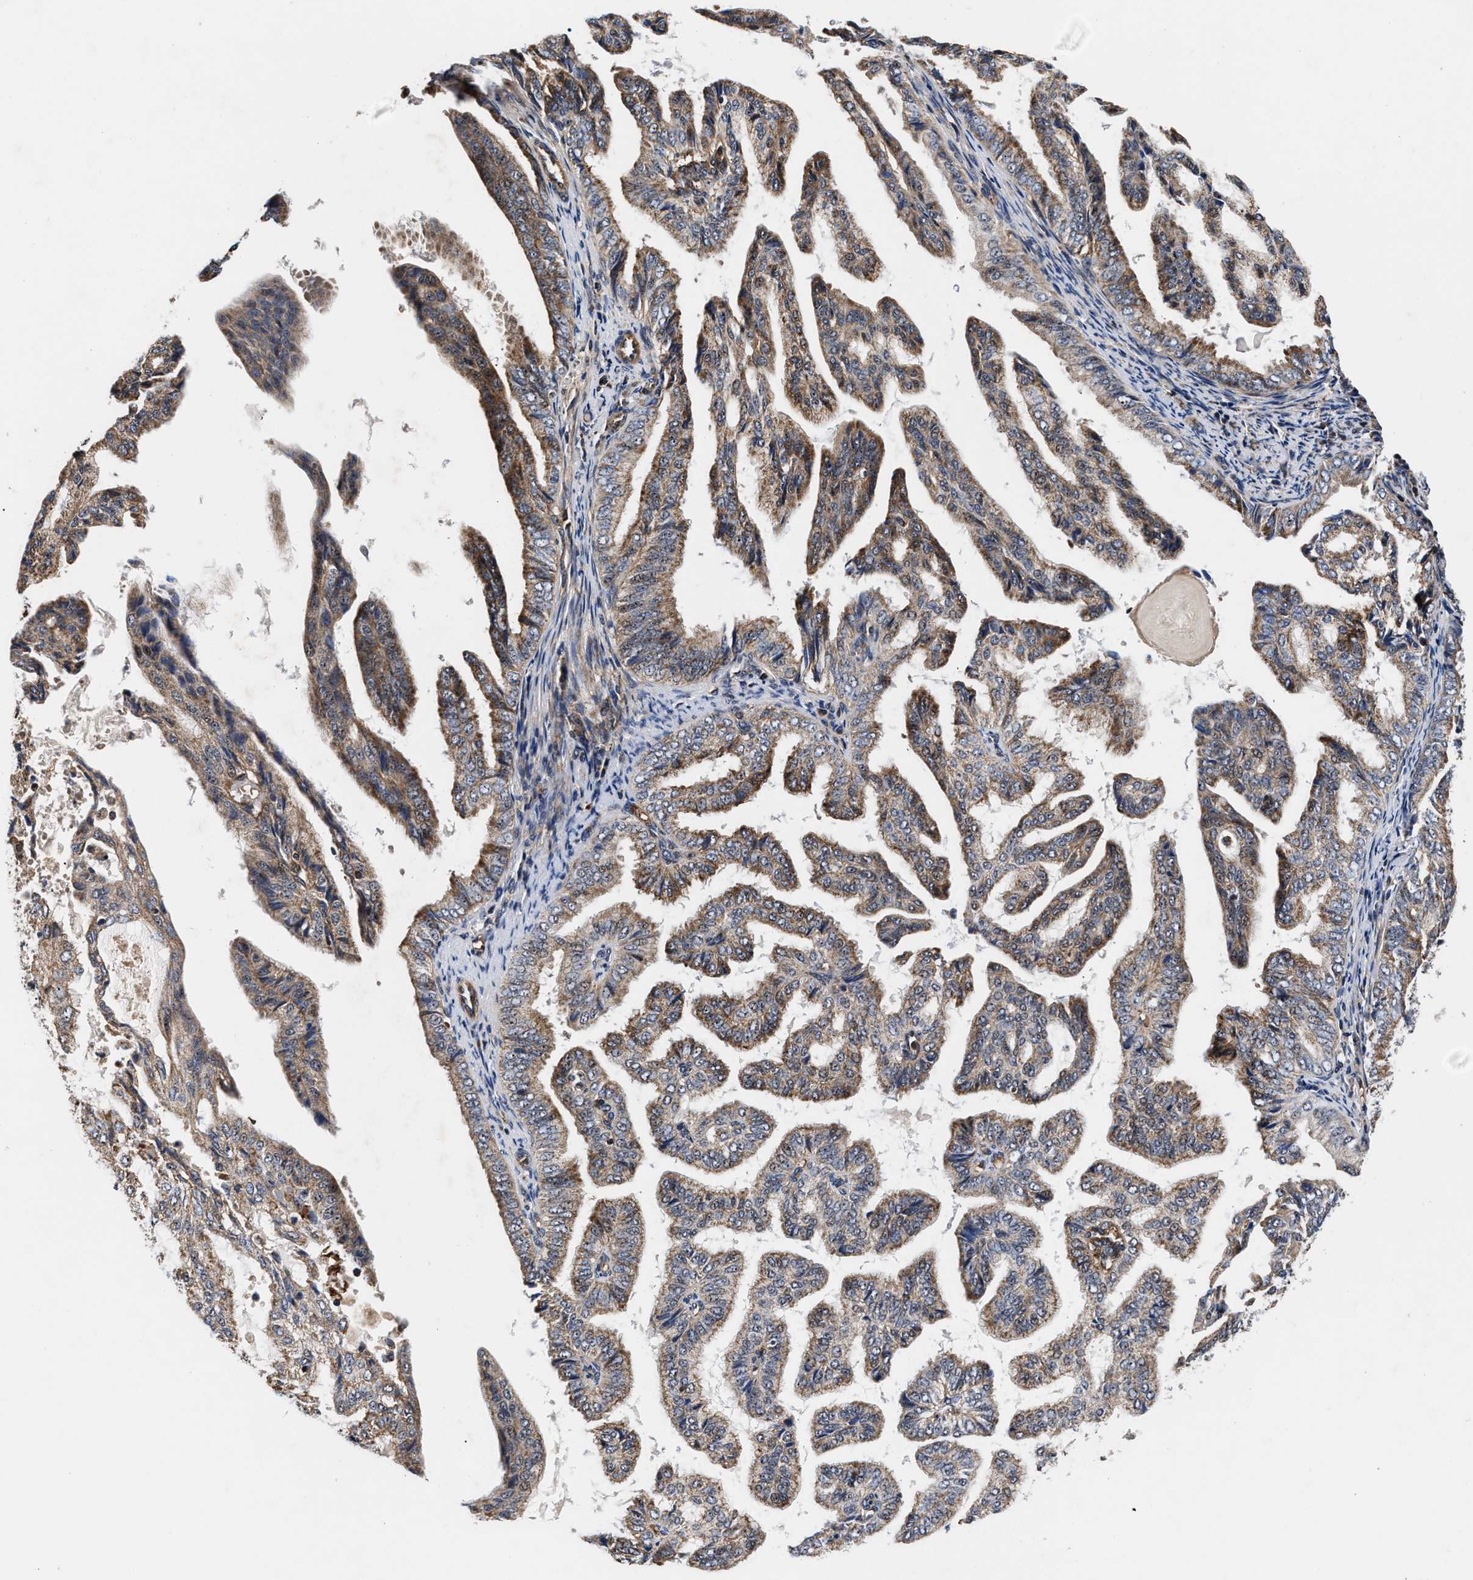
{"staining": {"intensity": "moderate", "quantity": ">75%", "location": "cytoplasmic/membranous"}, "tissue": "endometrial cancer", "cell_type": "Tumor cells", "image_type": "cancer", "snomed": [{"axis": "morphology", "description": "Adenocarcinoma, NOS"}, {"axis": "topography", "description": "Endometrium"}], "caption": "Adenocarcinoma (endometrial) stained for a protein (brown) displays moderate cytoplasmic/membranous positive staining in approximately >75% of tumor cells.", "gene": "SGK1", "patient": {"sex": "female", "age": 58}}